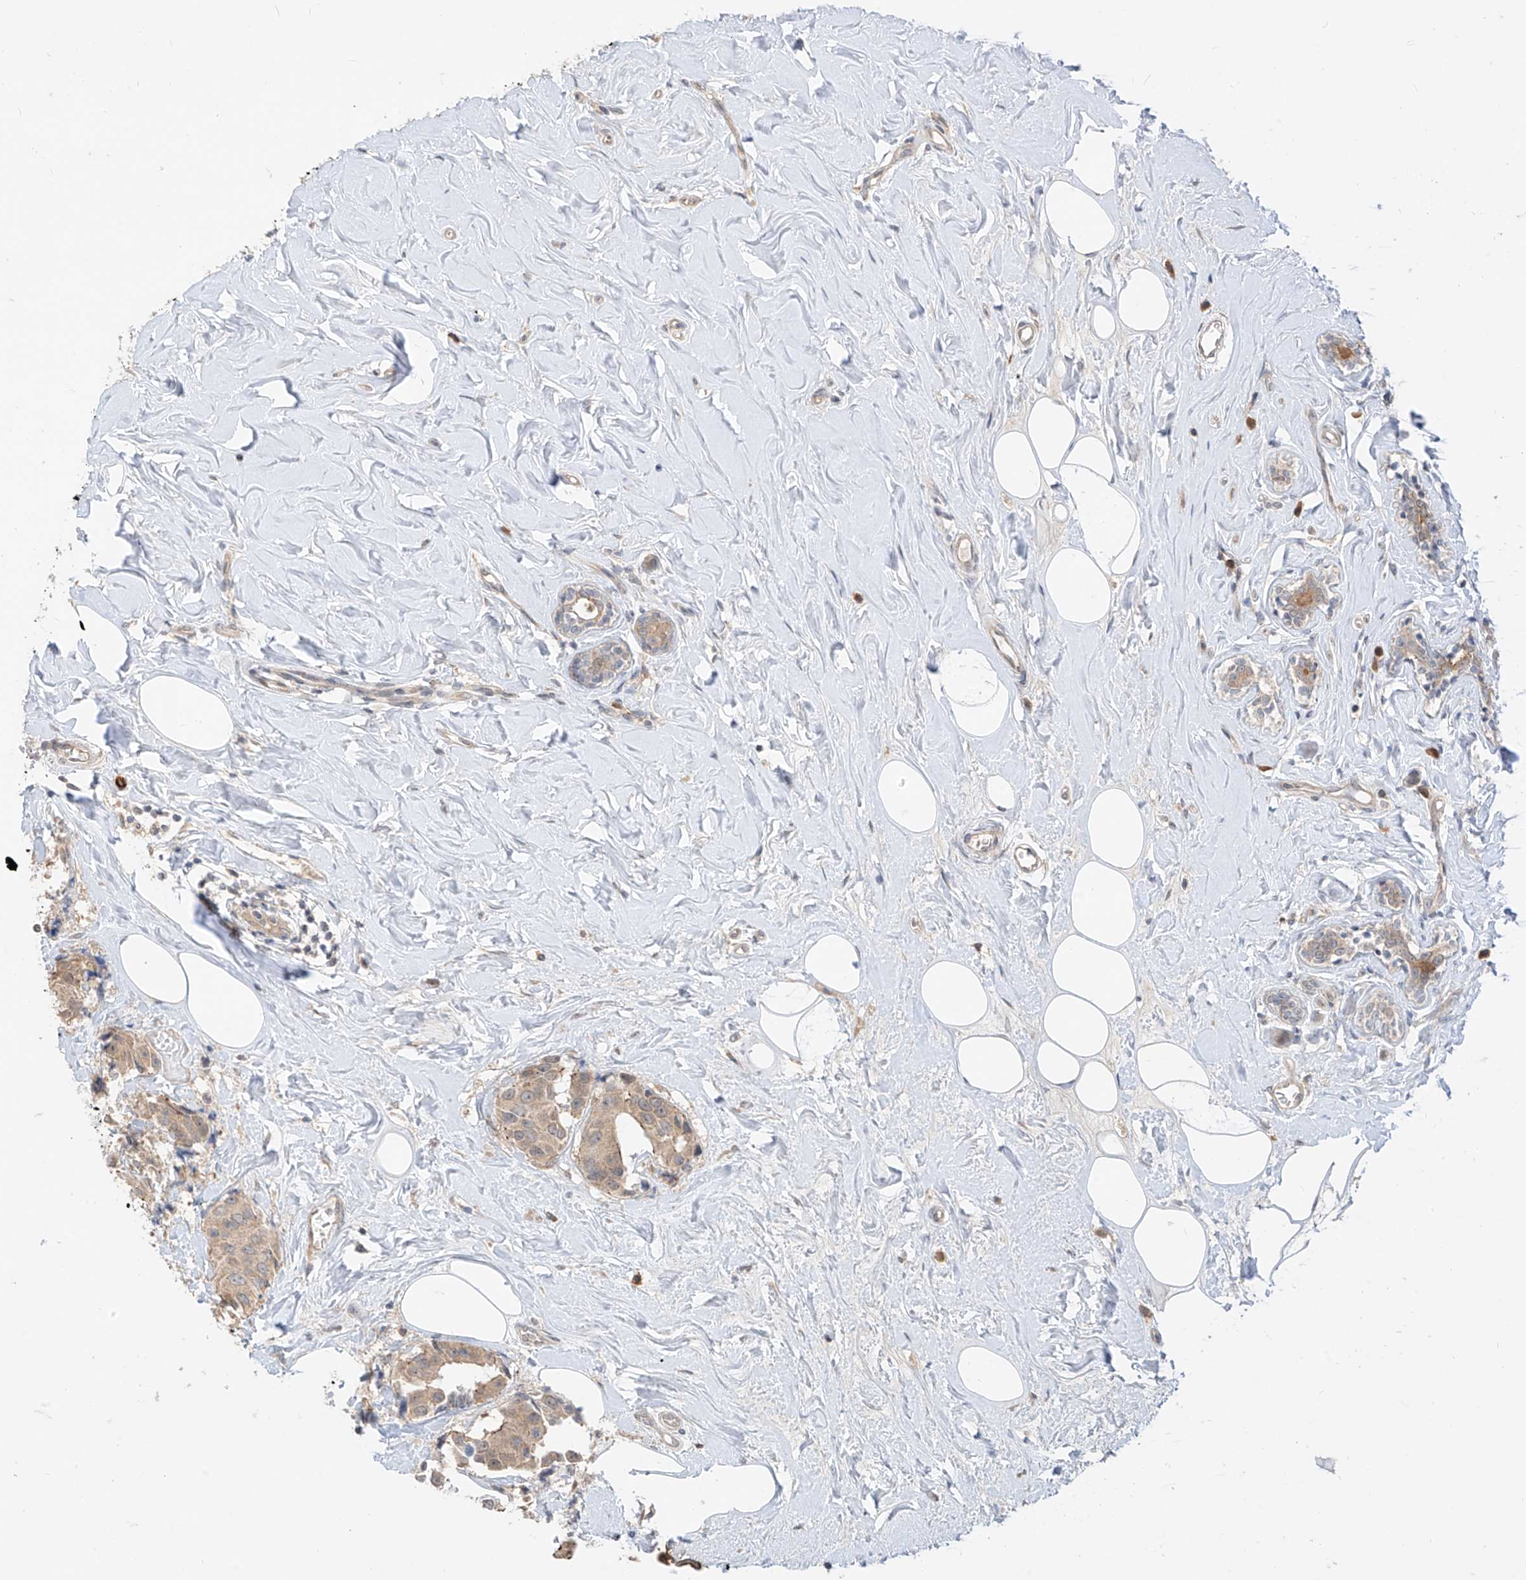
{"staining": {"intensity": "weak", "quantity": ">75%", "location": "cytoplasmic/membranous"}, "tissue": "breast cancer", "cell_type": "Tumor cells", "image_type": "cancer", "snomed": [{"axis": "morphology", "description": "Normal tissue, NOS"}, {"axis": "morphology", "description": "Duct carcinoma"}, {"axis": "topography", "description": "Breast"}], "caption": "A low amount of weak cytoplasmic/membranous staining is appreciated in approximately >75% of tumor cells in breast intraductal carcinoma tissue.", "gene": "MTUS2", "patient": {"sex": "female", "age": 39}}